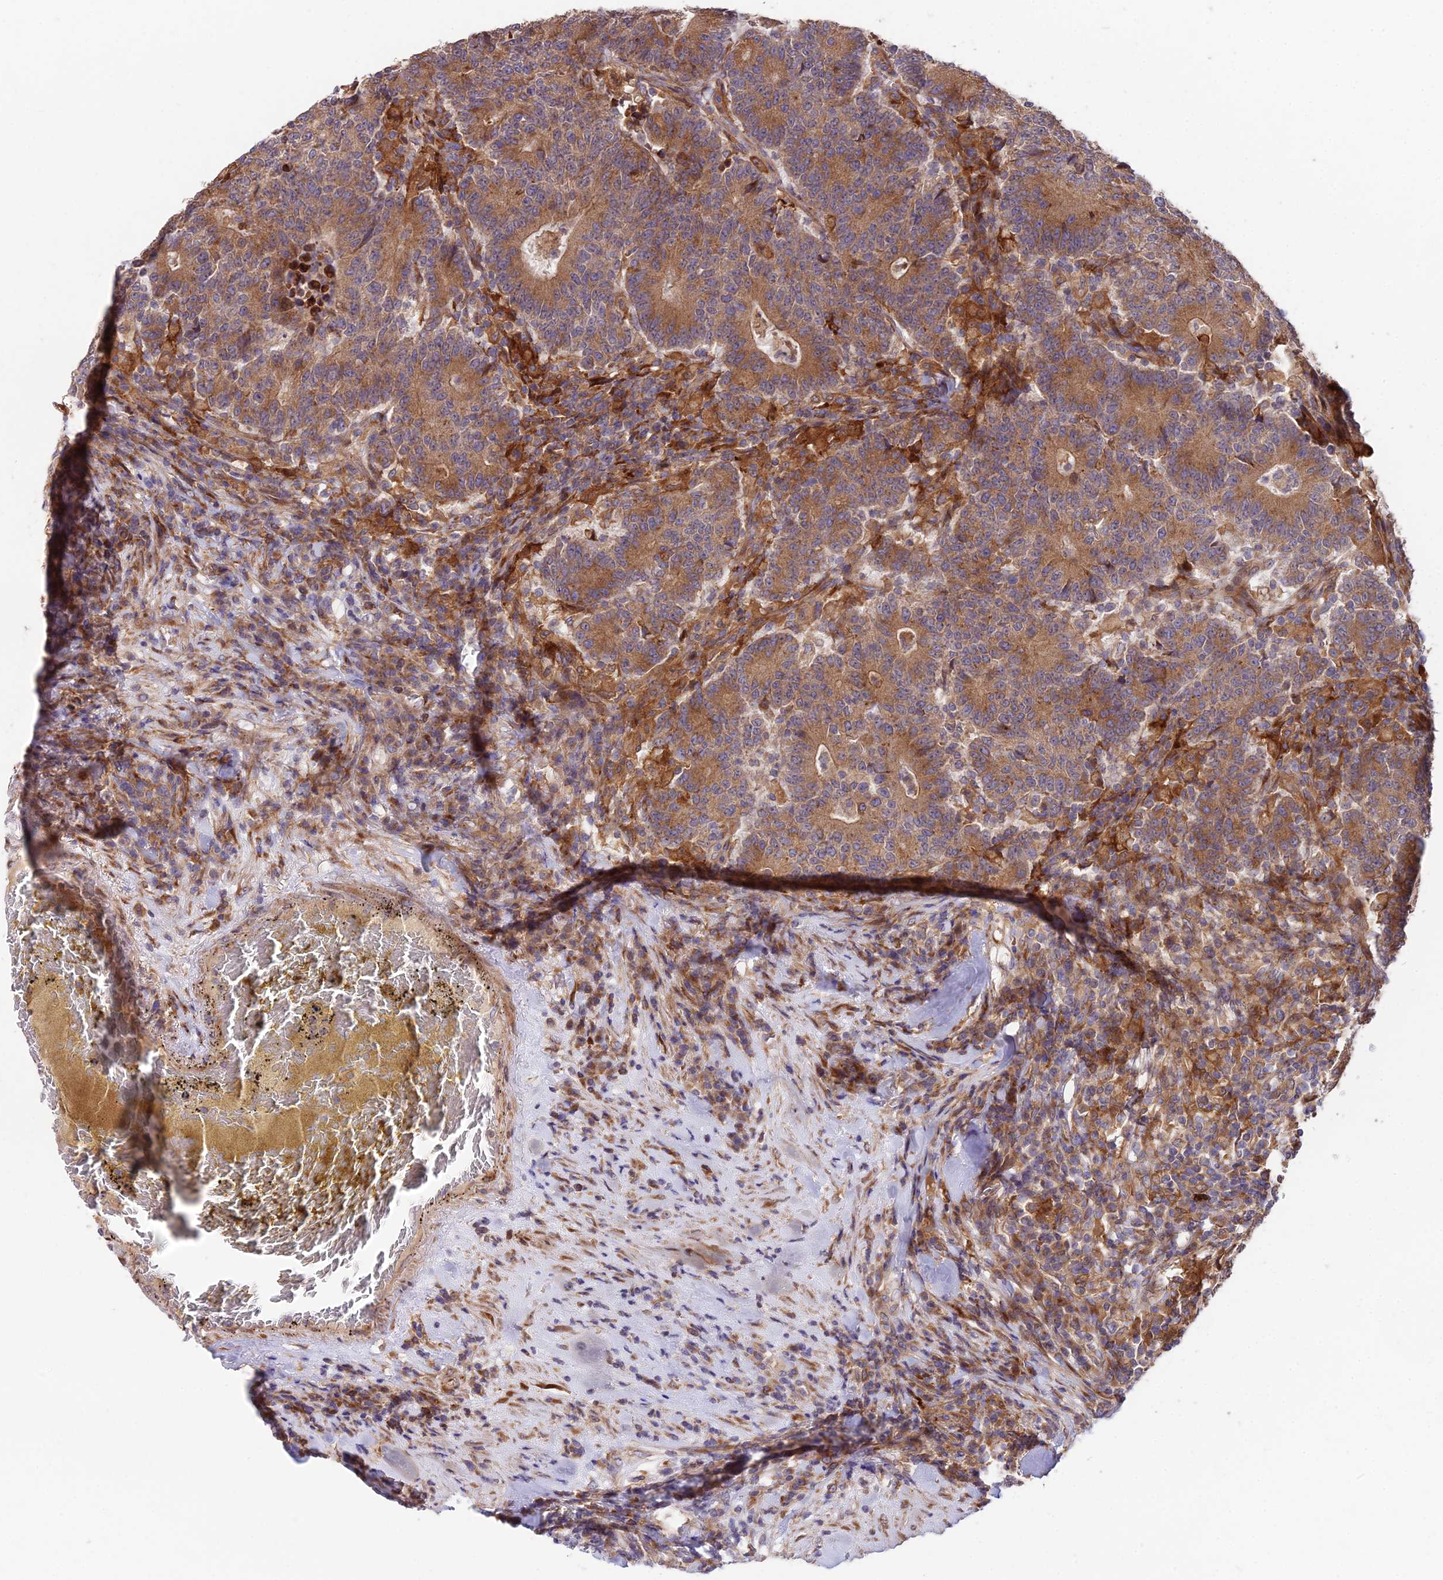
{"staining": {"intensity": "moderate", "quantity": ">75%", "location": "cytoplasmic/membranous"}, "tissue": "colorectal cancer", "cell_type": "Tumor cells", "image_type": "cancer", "snomed": [{"axis": "morphology", "description": "Adenocarcinoma, NOS"}, {"axis": "topography", "description": "Colon"}], "caption": "Colorectal cancer was stained to show a protein in brown. There is medium levels of moderate cytoplasmic/membranous expression in approximately >75% of tumor cells. (Brightfield microscopy of DAB IHC at high magnification).", "gene": "ROCK1", "patient": {"sex": "female", "age": 75}}